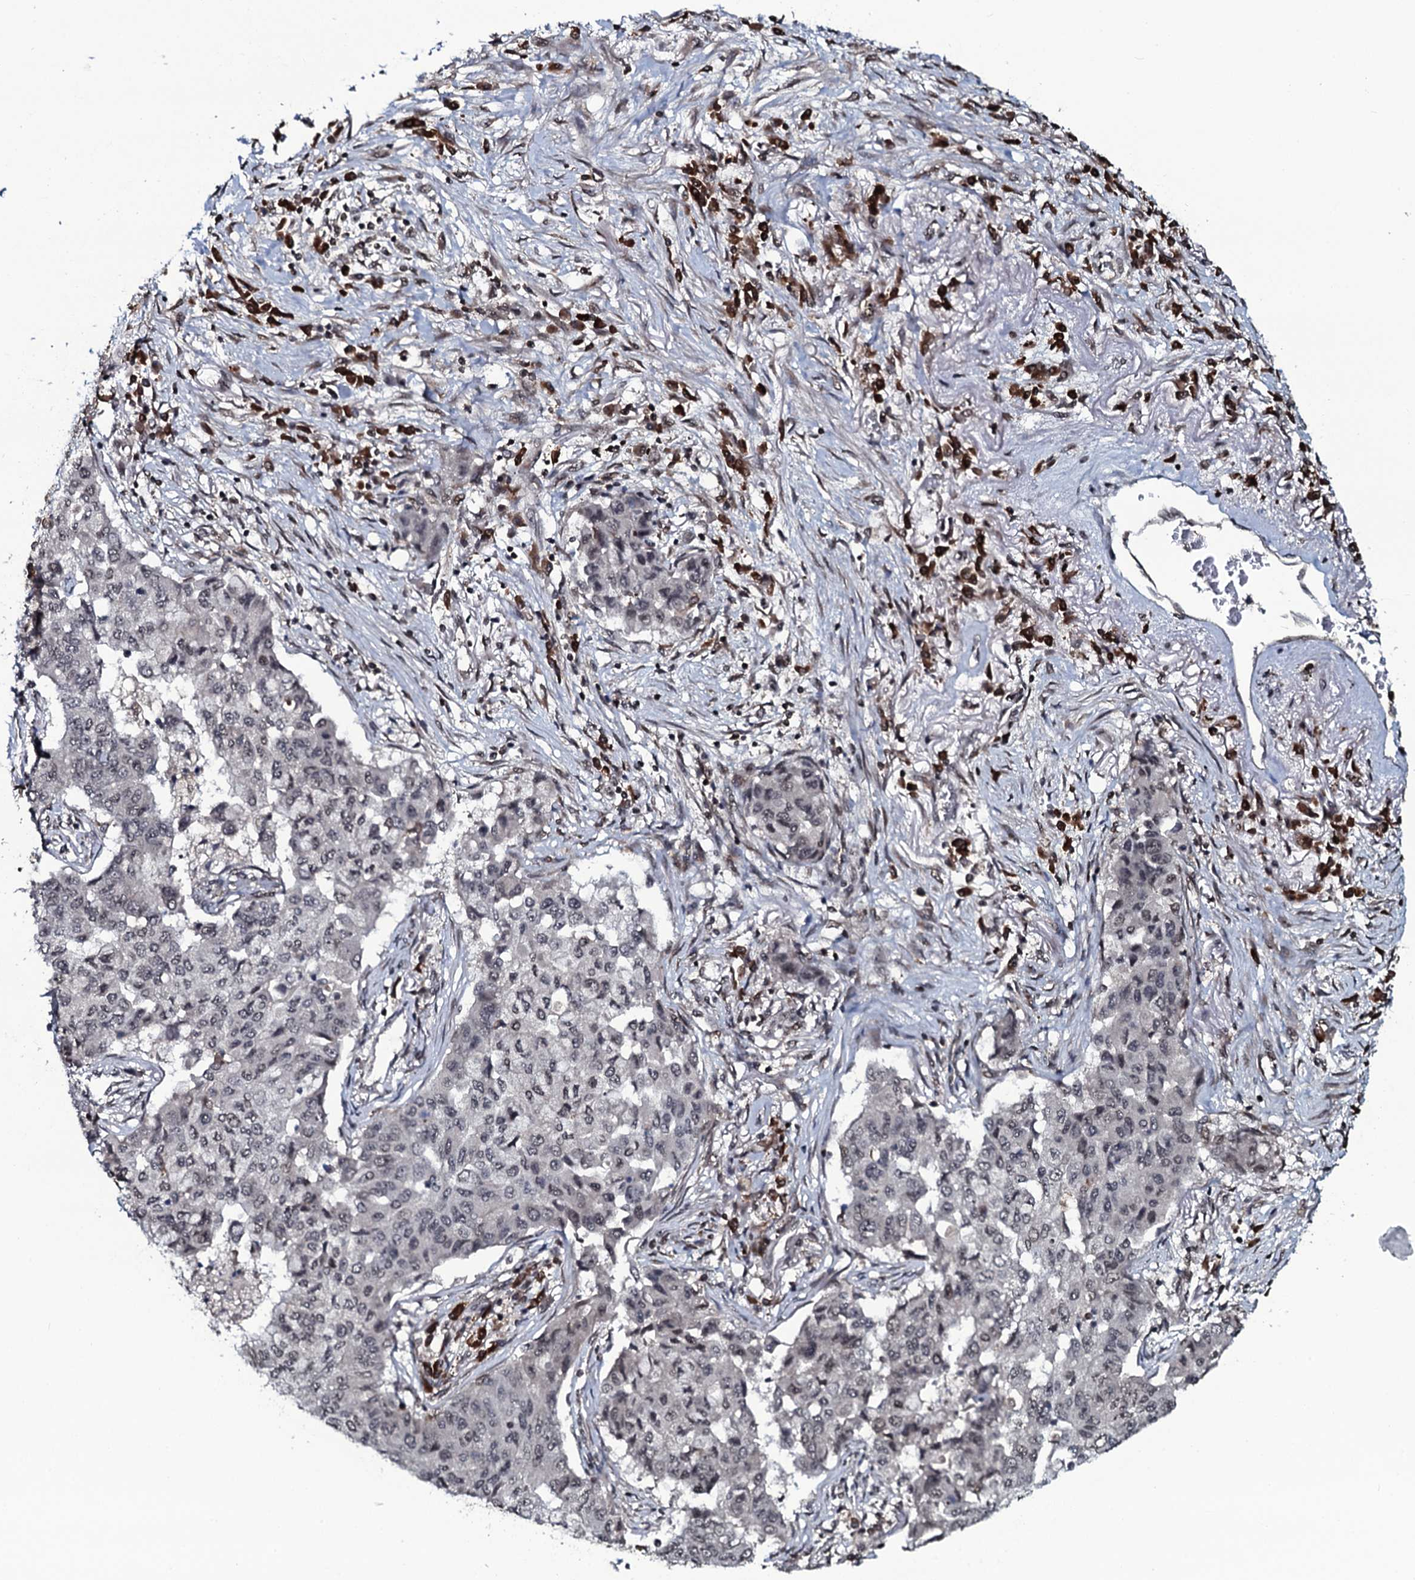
{"staining": {"intensity": "negative", "quantity": "none", "location": "none"}, "tissue": "lung cancer", "cell_type": "Tumor cells", "image_type": "cancer", "snomed": [{"axis": "morphology", "description": "Squamous cell carcinoma, NOS"}, {"axis": "topography", "description": "Lung"}], "caption": "This is a photomicrograph of immunohistochemistry staining of lung cancer, which shows no expression in tumor cells.", "gene": "HDDC3", "patient": {"sex": "male", "age": 74}}